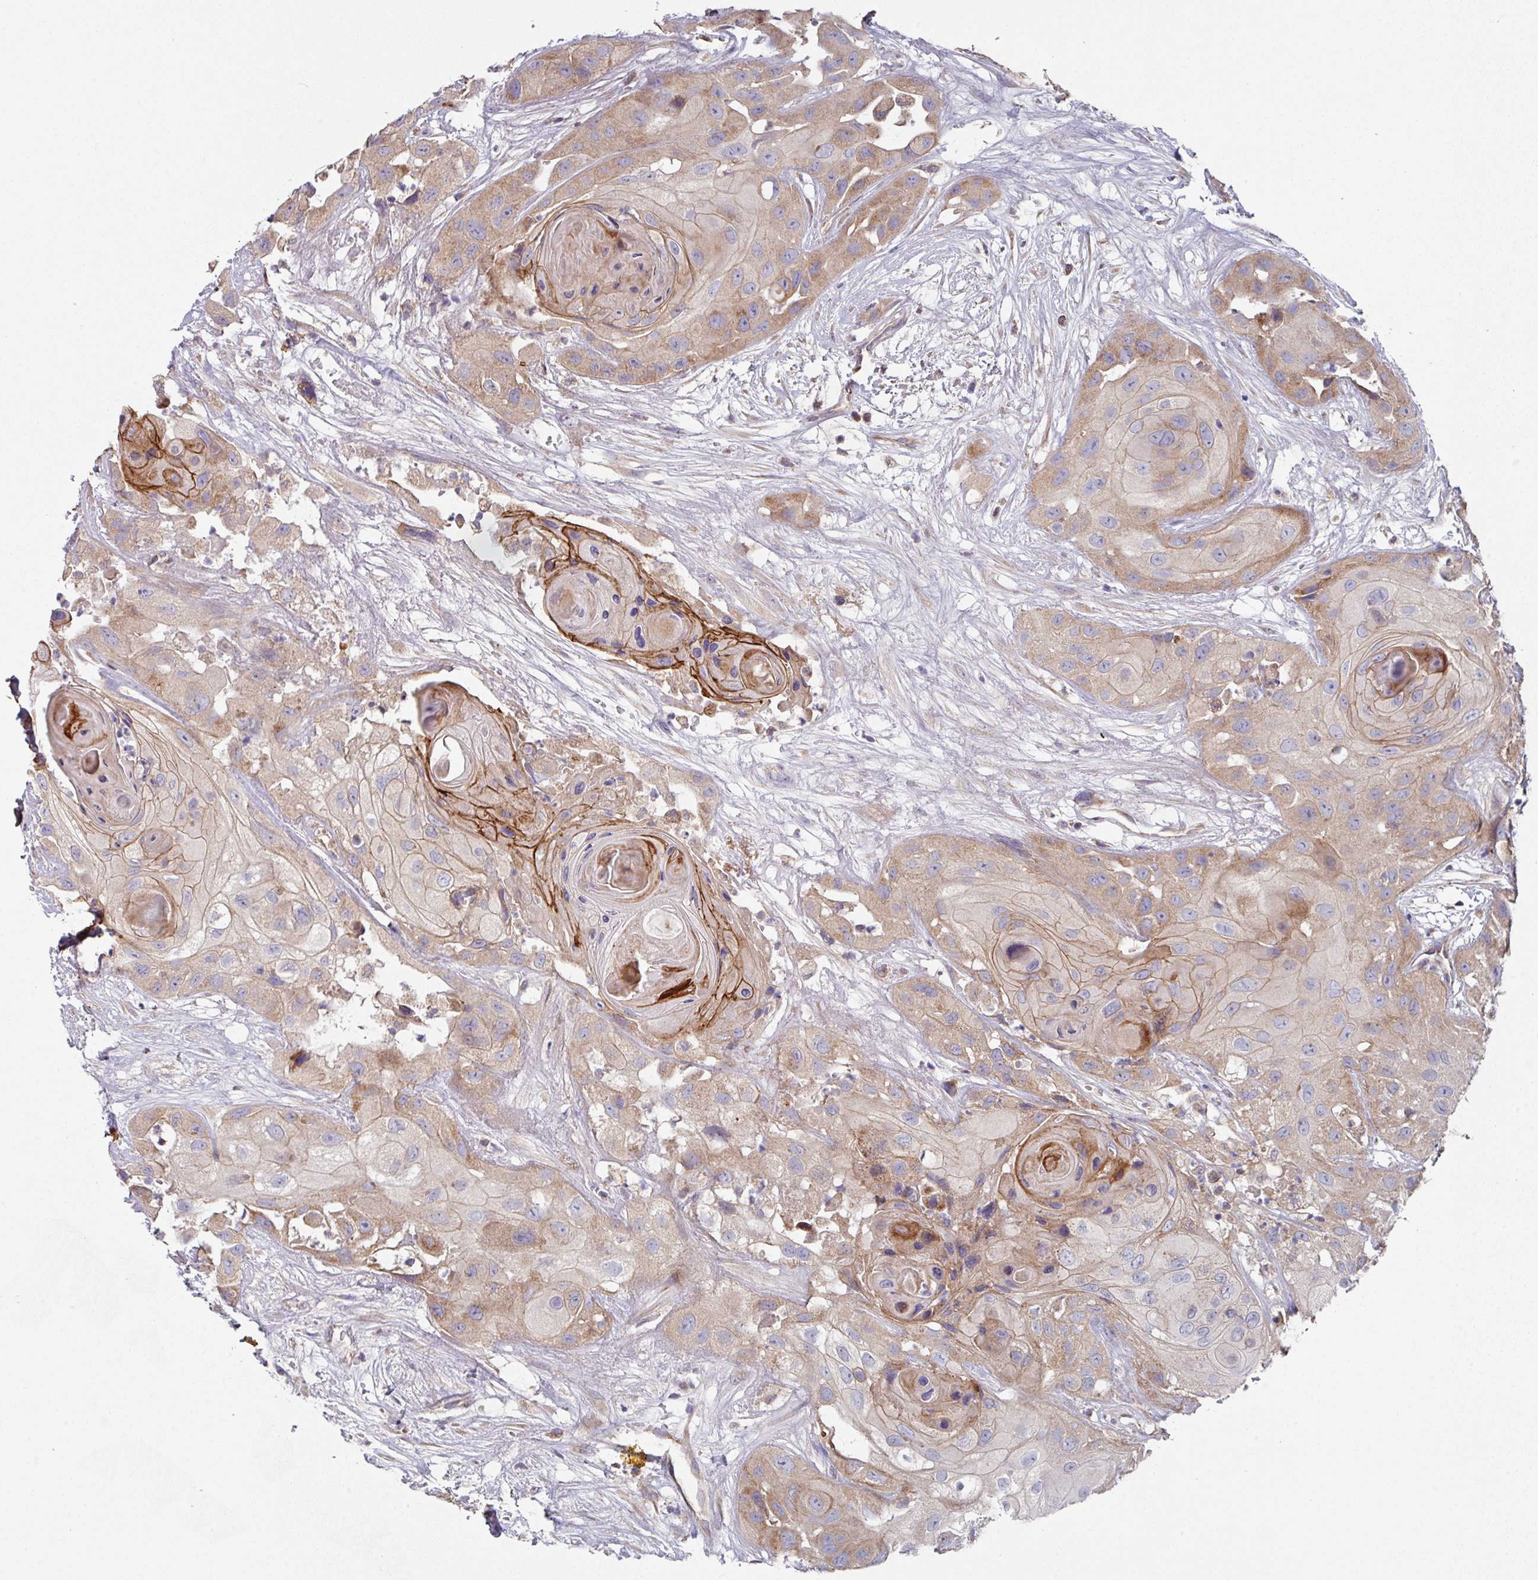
{"staining": {"intensity": "moderate", "quantity": "25%-75%", "location": "cytoplasmic/membranous"}, "tissue": "head and neck cancer", "cell_type": "Tumor cells", "image_type": "cancer", "snomed": [{"axis": "morphology", "description": "Squamous cell carcinoma, NOS"}, {"axis": "topography", "description": "Head-Neck"}], "caption": "Immunohistochemical staining of human head and neck squamous cell carcinoma displays medium levels of moderate cytoplasmic/membranous protein expression in approximately 25%-75% of tumor cells. Immunohistochemistry (ihc) stains the protein in brown and the nuclei are stained blue.", "gene": "DCAF12L2", "patient": {"sex": "male", "age": 83}}